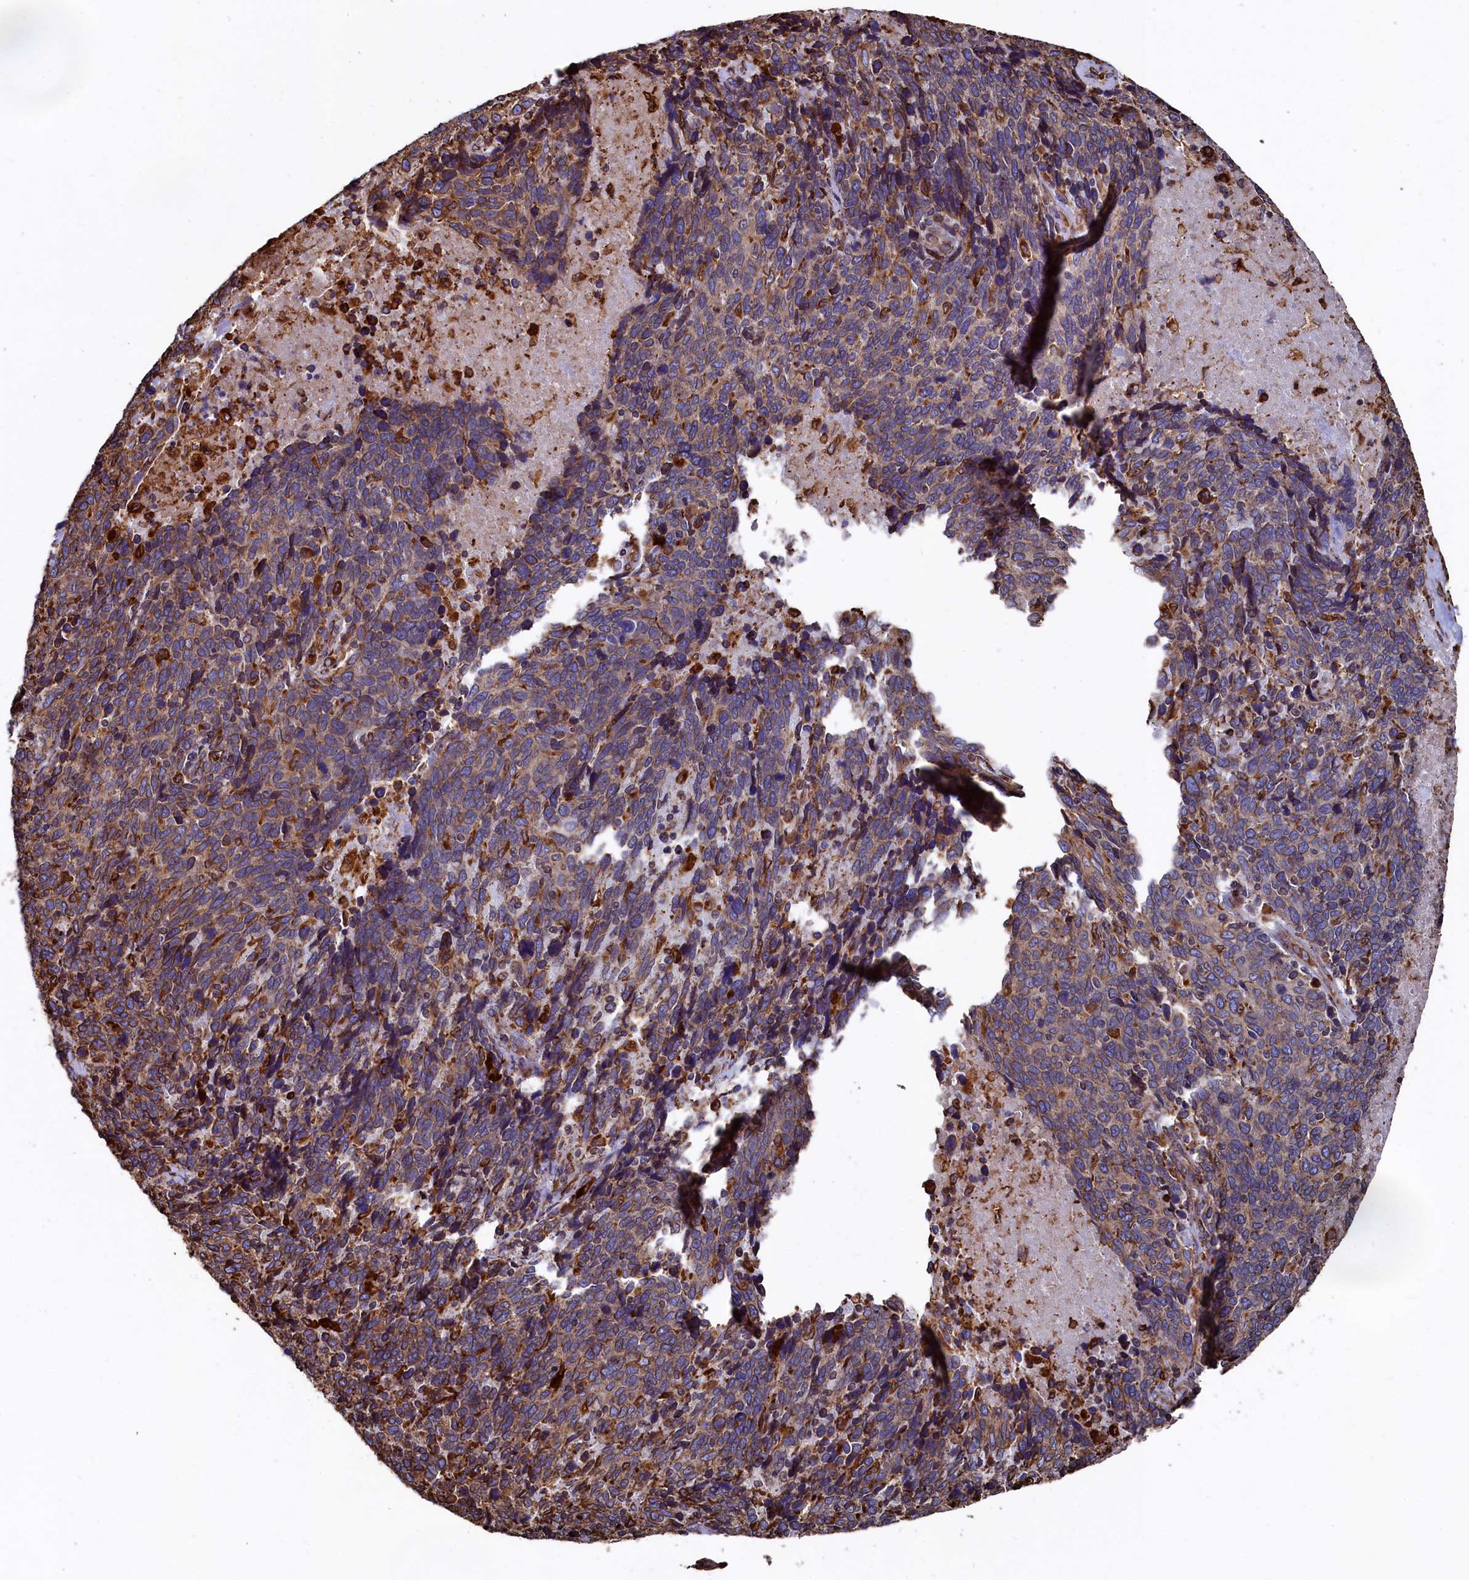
{"staining": {"intensity": "moderate", "quantity": "25%-75%", "location": "cytoplasmic/membranous"}, "tissue": "cervical cancer", "cell_type": "Tumor cells", "image_type": "cancer", "snomed": [{"axis": "morphology", "description": "Squamous cell carcinoma, NOS"}, {"axis": "topography", "description": "Cervix"}], "caption": "A medium amount of moderate cytoplasmic/membranous expression is present in approximately 25%-75% of tumor cells in squamous cell carcinoma (cervical) tissue.", "gene": "NEURL1B", "patient": {"sex": "female", "age": 41}}